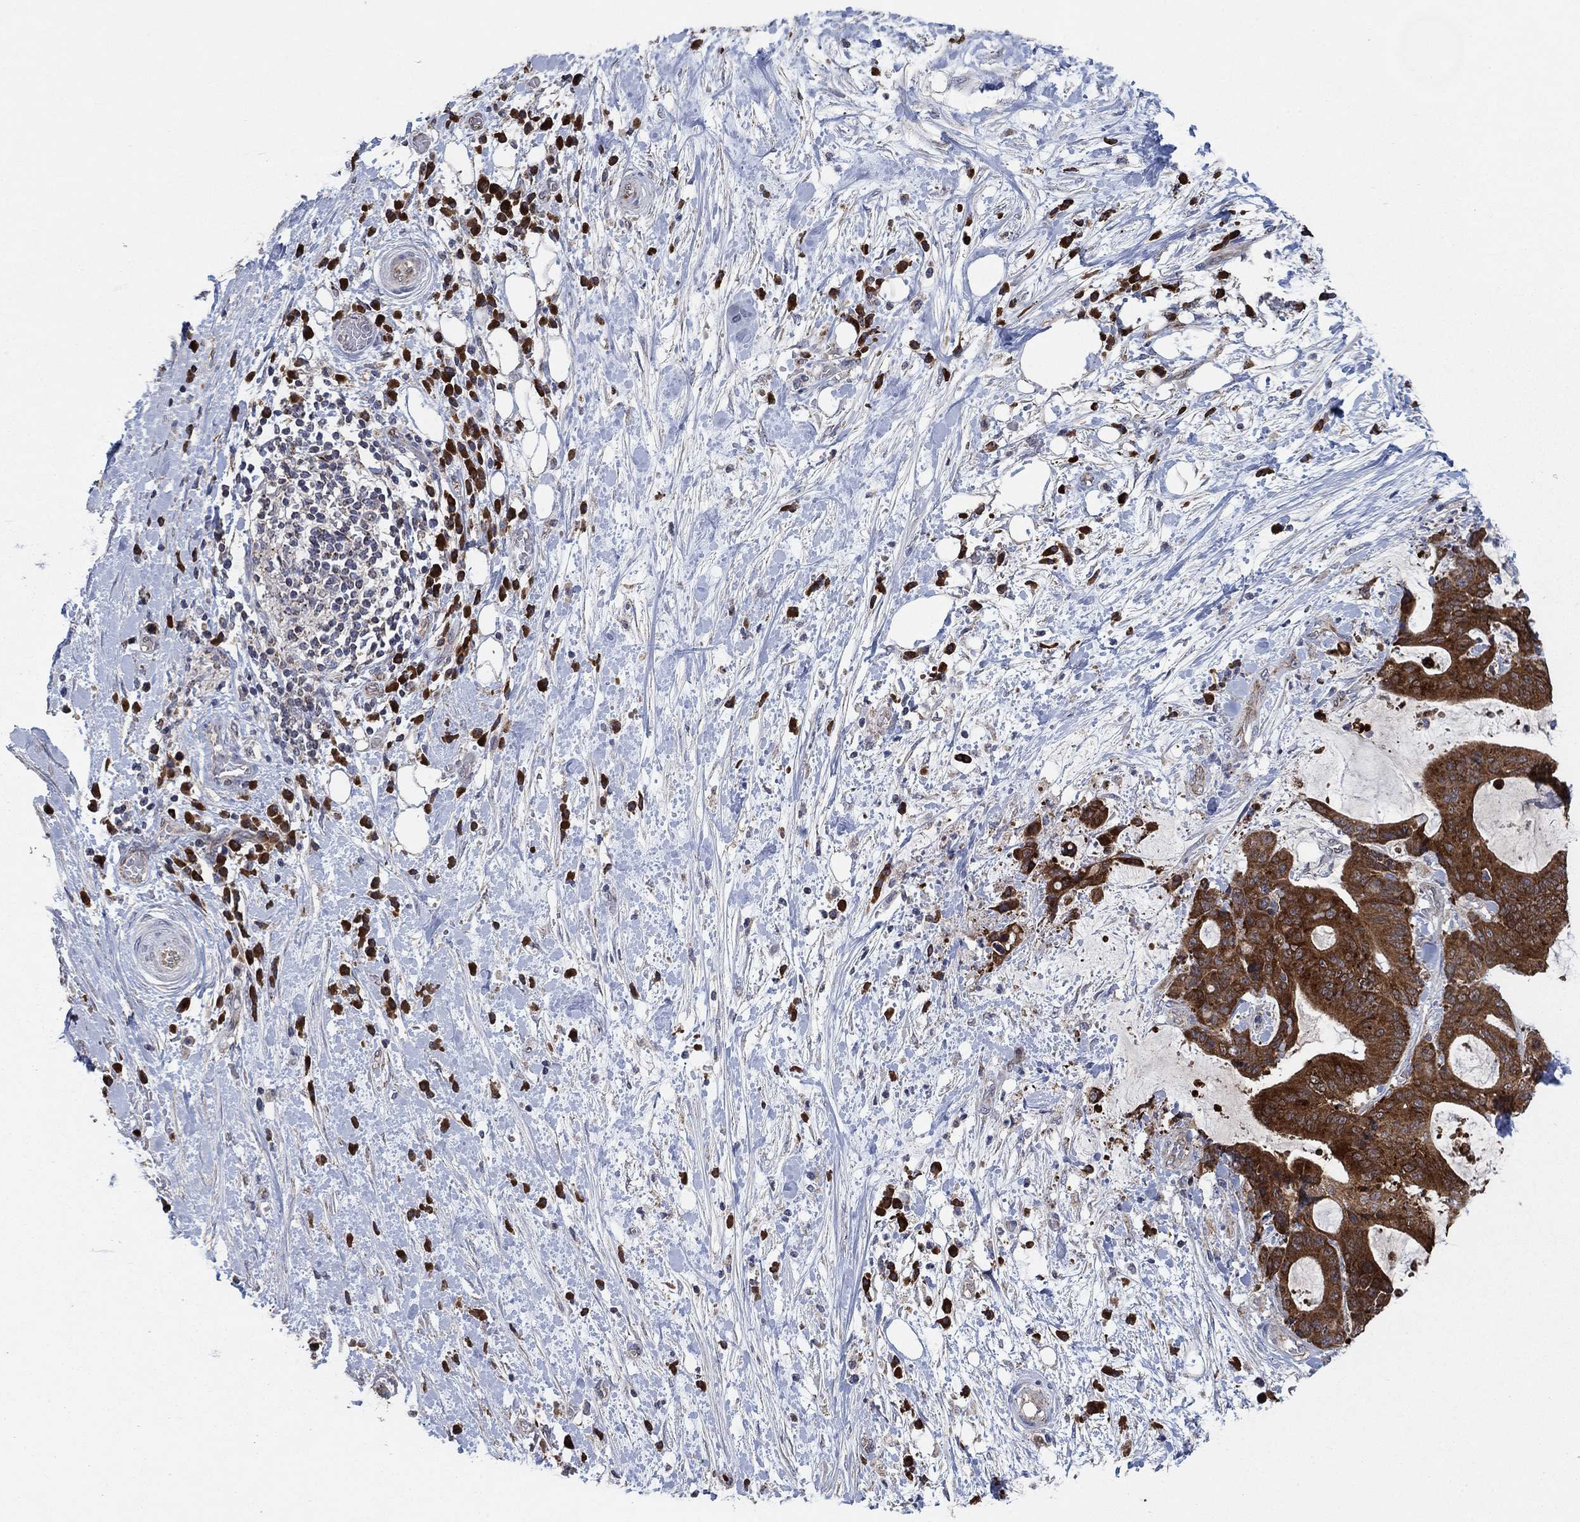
{"staining": {"intensity": "strong", "quantity": ">75%", "location": "cytoplasmic/membranous"}, "tissue": "liver cancer", "cell_type": "Tumor cells", "image_type": "cancer", "snomed": [{"axis": "morphology", "description": "Cholangiocarcinoma"}, {"axis": "topography", "description": "Liver"}], "caption": "This image exhibits liver cancer (cholangiocarcinoma) stained with immunohistochemistry (IHC) to label a protein in brown. The cytoplasmic/membranous of tumor cells show strong positivity for the protein. Nuclei are counter-stained blue.", "gene": "HID1", "patient": {"sex": "female", "age": 73}}